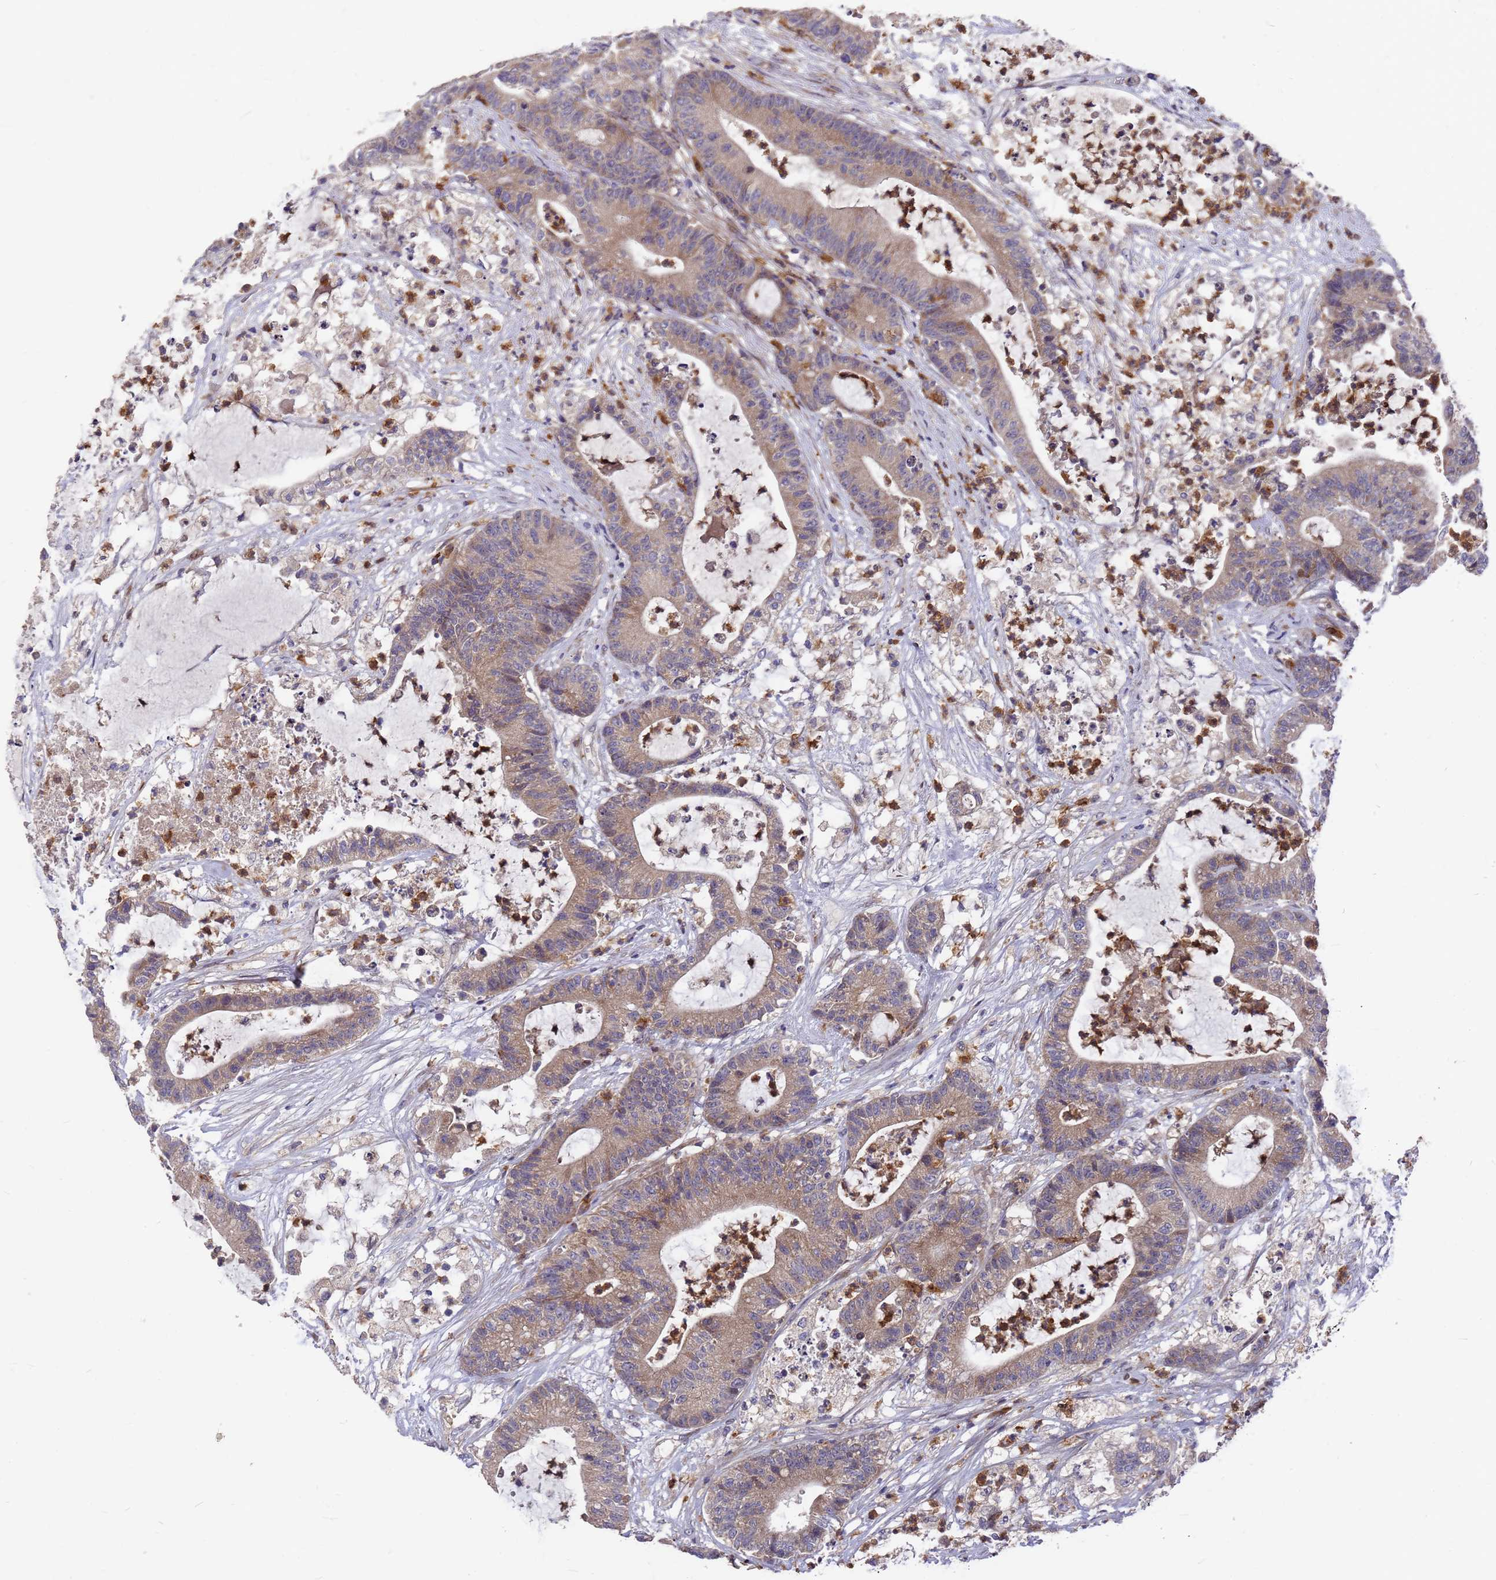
{"staining": {"intensity": "moderate", "quantity": ">75%", "location": "cytoplasmic/membranous"}, "tissue": "colorectal cancer", "cell_type": "Tumor cells", "image_type": "cancer", "snomed": [{"axis": "morphology", "description": "Adenocarcinoma, NOS"}, {"axis": "topography", "description": "Colon"}], "caption": "Colorectal cancer was stained to show a protein in brown. There is medium levels of moderate cytoplasmic/membranous positivity in about >75% of tumor cells. The staining was performed using DAB (3,3'-diaminobenzidine) to visualize the protein expression in brown, while the nuclei were stained in blue with hematoxylin (Magnification: 20x).", "gene": "ZNF717", "patient": {"sex": "female", "age": 84}}